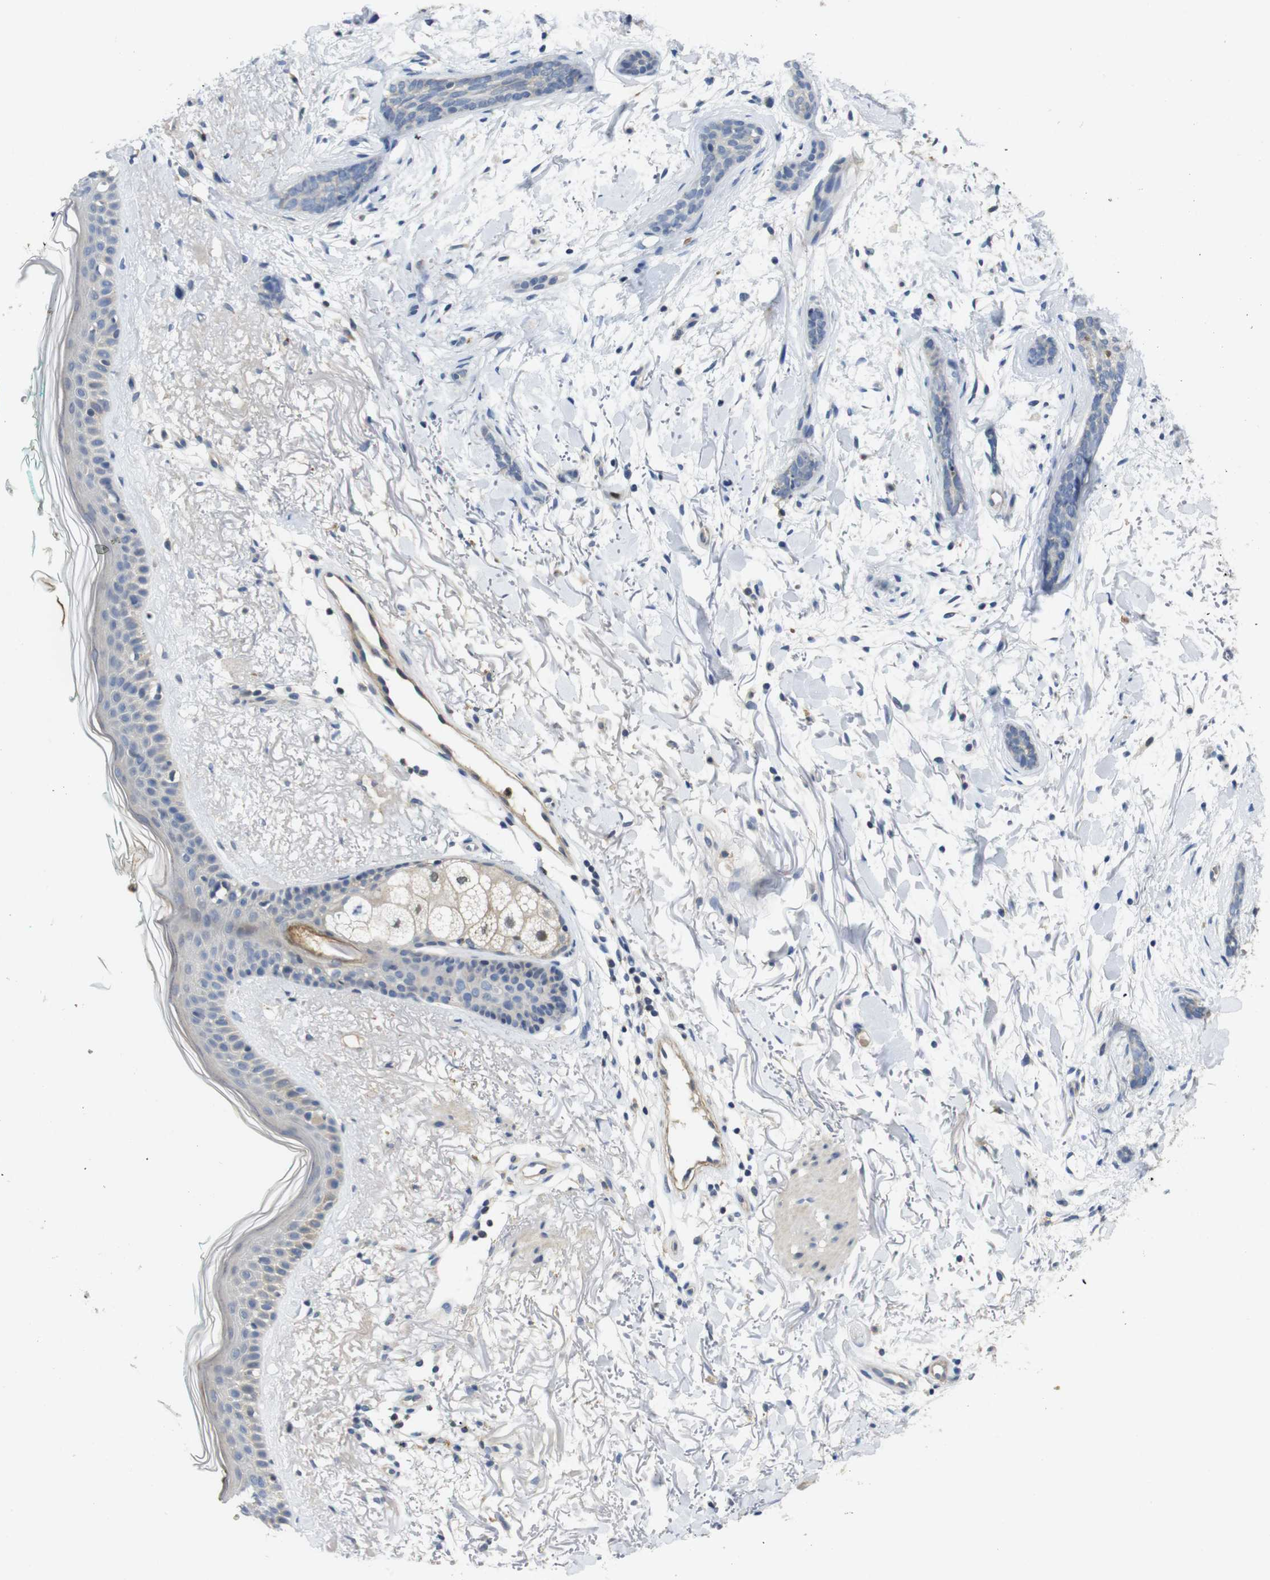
{"staining": {"intensity": "negative", "quantity": "none", "location": "none"}, "tissue": "skin cancer", "cell_type": "Tumor cells", "image_type": "cancer", "snomed": [{"axis": "morphology", "description": "Basal cell carcinoma"}, {"axis": "morphology", "description": "Adnexal tumor, benign"}, {"axis": "topography", "description": "Skin"}], "caption": "An immunohistochemistry (IHC) photomicrograph of skin cancer (basal cell carcinoma) is shown. There is no staining in tumor cells of skin cancer (basal cell carcinoma).", "gene": "FNTA", "patient": {"sex": "female", "age": 42}}